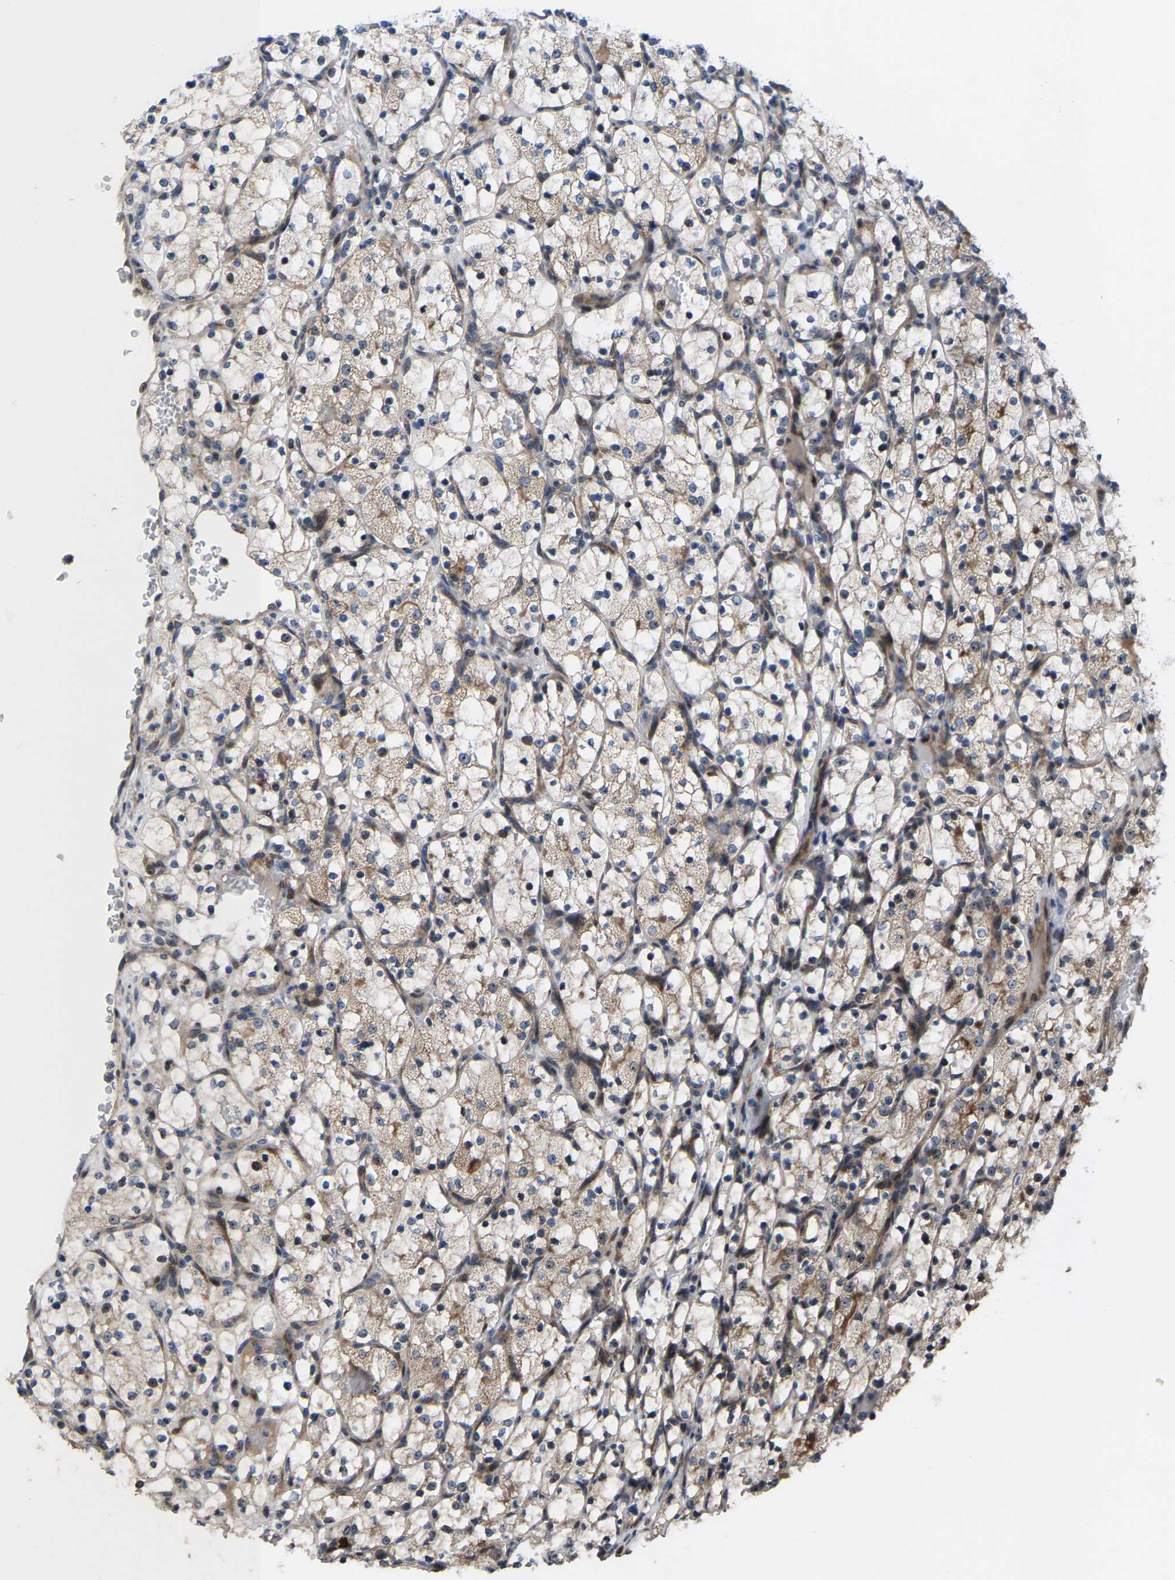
{"staining": {"intensity": "weak", "quantity": "<25%", "location": "cytoplasmic/membranous"}, "tissue": "renal cancer", "cell_type": "Tumor cells", "image_type": "cancer", "snomed": [{"axis": "morphology", "description": "Adenocarcinoma, NOS"}, {"axis": "topography", "description": "Kidney"}], "caption": "Immunohistochemical staining of human adenocarcinoma (renal) reveals no significant positivity in tumor cells. The staining was performed using DAB to visualize the protein expression in brown, while the nuclei were stained in blue with hematoxylin (Magnification: 20x).", "gene": "HAUS6", "patient": {"sex": "female", "age": 69}}